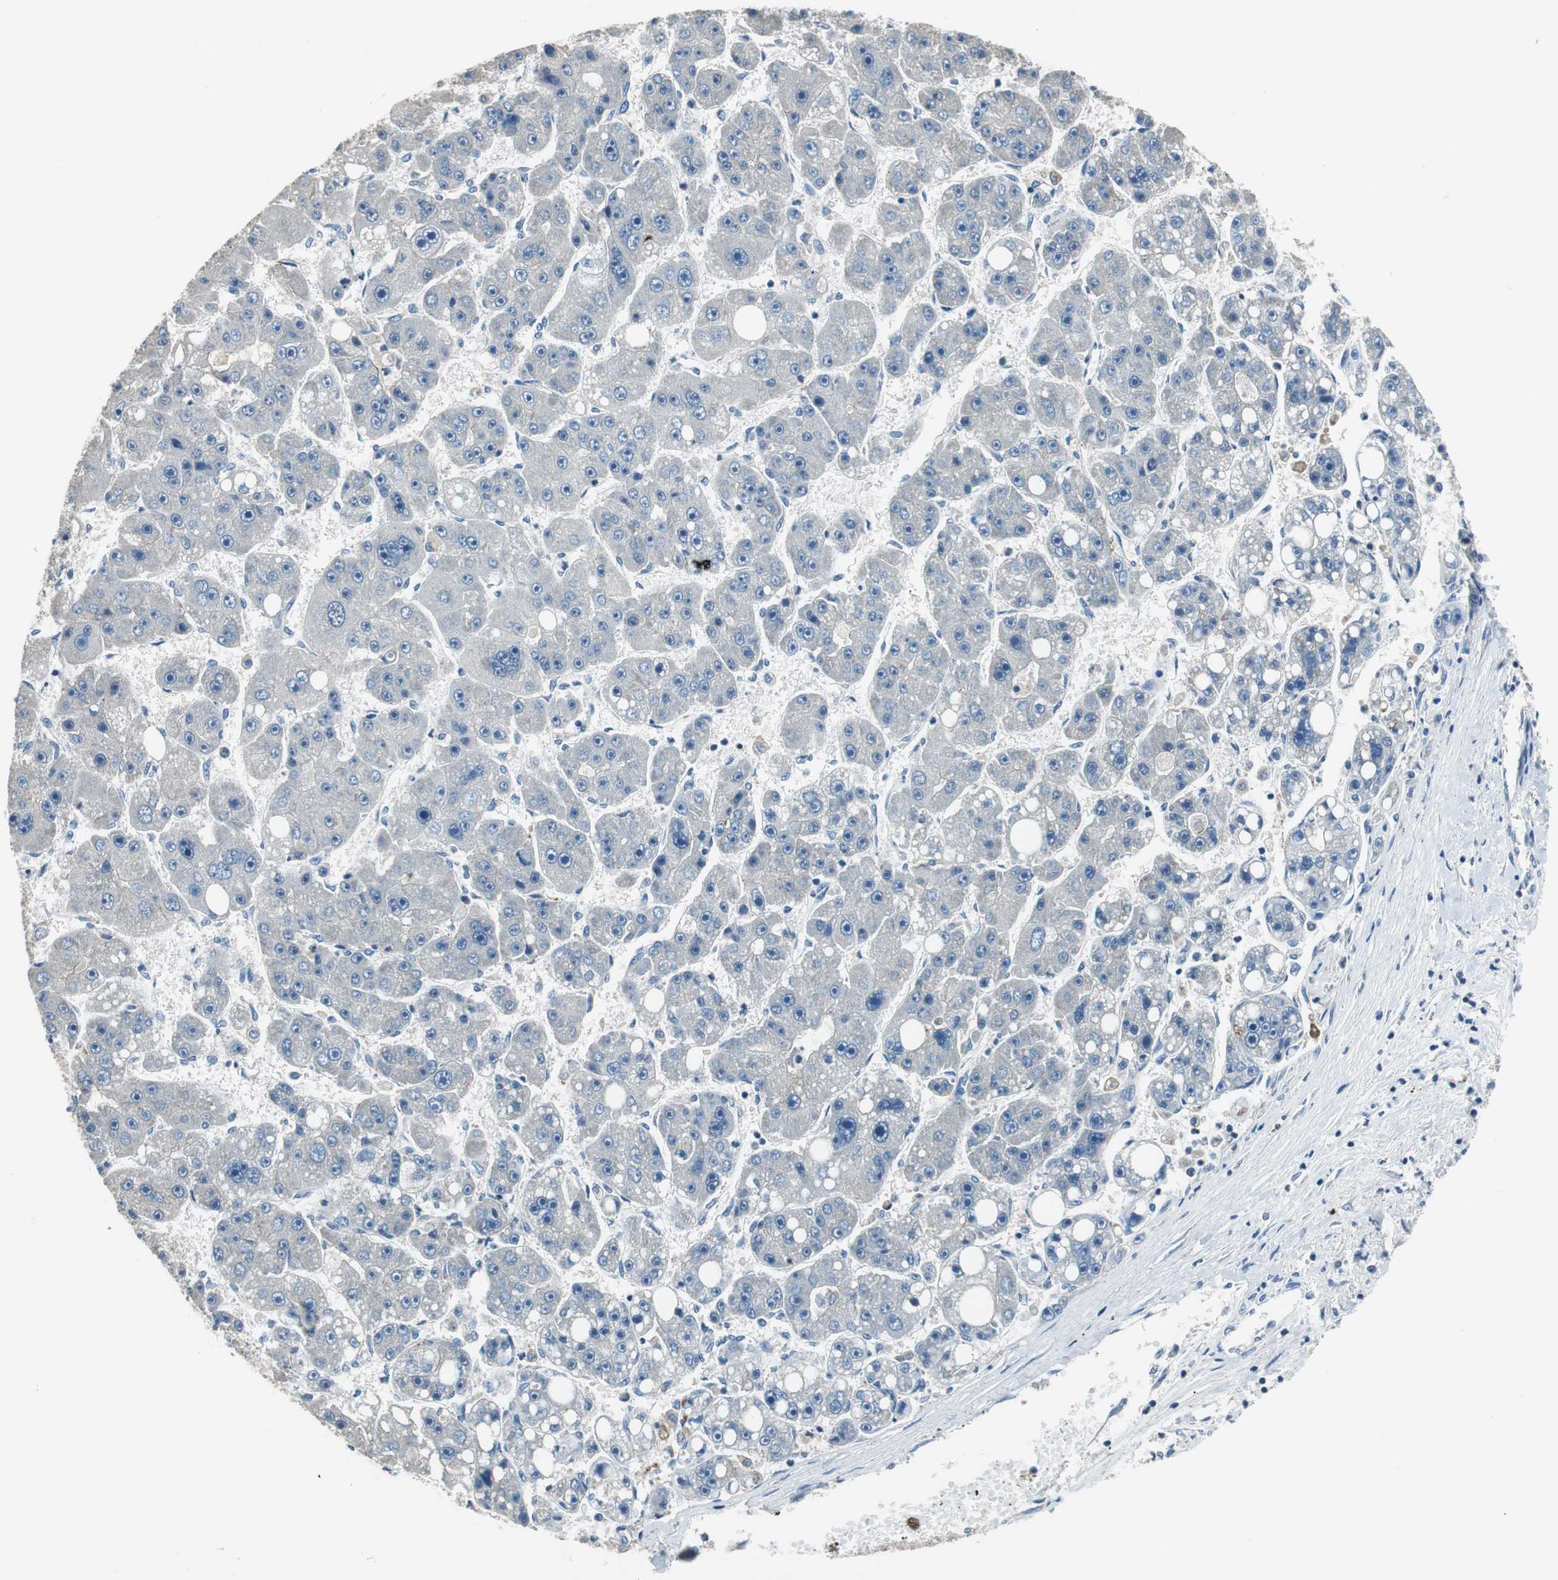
{"staining": {"intensity": "negative", "quantity": "none", "location": "none"}, "tissue": "liver cancer", "cell_type": "Tumor cells", "image_type": "cancer", "snomed": [{"axis": "morphology", "description": "Carcinoma, Hepatocellular, NOS"}, {"axis": "topography", "description": "Liver"}], "caption": "Liver cancer (hepatocellular carcinoma) was stained to show a protein in brown. There is no significant expression in tumor cells. The staining was performed using DAB (3,3'-diaminobenzidine) to visualize the protein expression in brown, while the nuclei were stained in blue with hematoxylin (Magnification: 20x).", "gene": "PRKCA", "patient": {"sex": "female", "age": 61}}